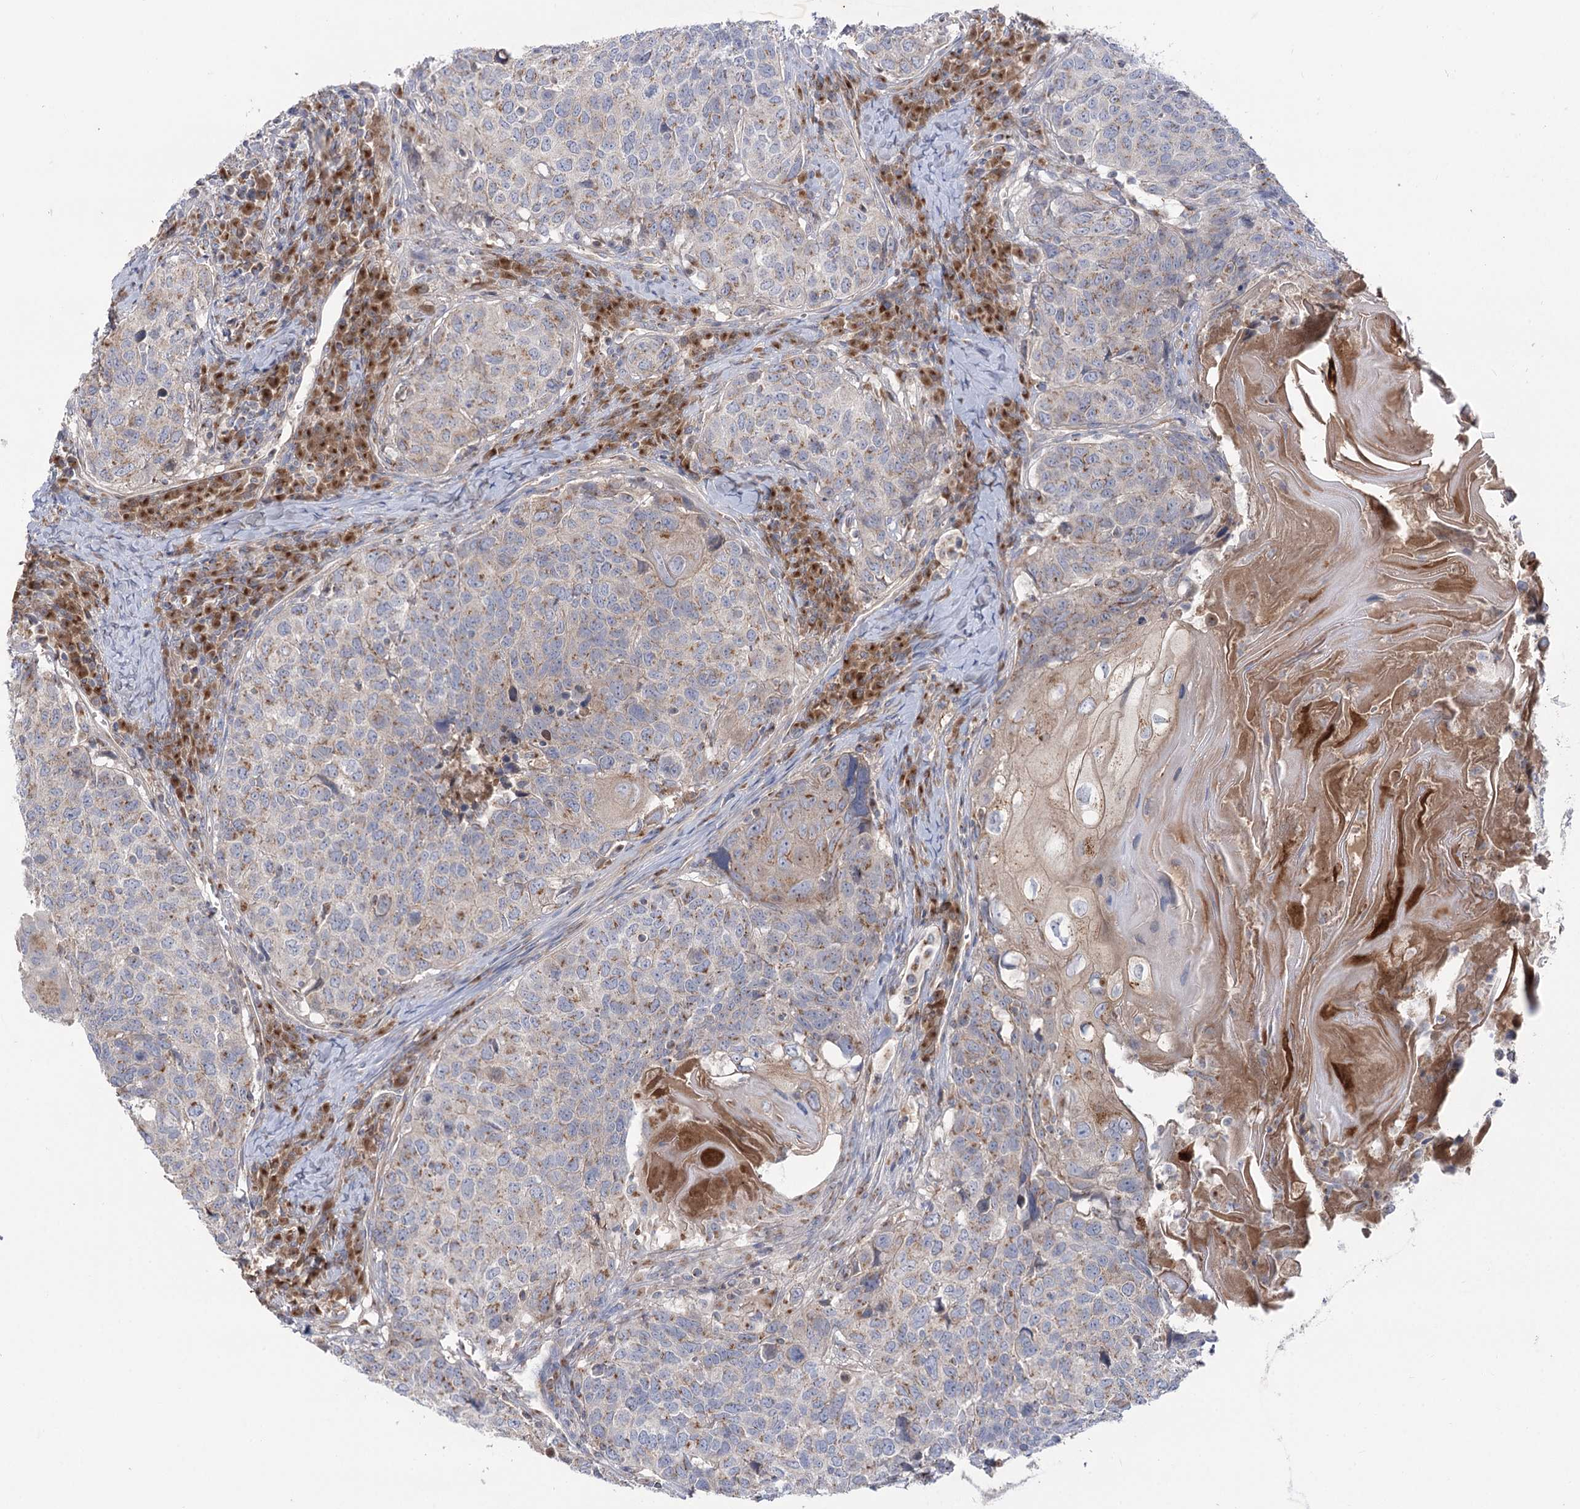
{"staining": {"intensity": "weak", "quantity": "25%-75%", "location": "cytoplasmic/membranous"}, "tissue": "head and neck cancer", "cell_type": "Tumor cells", "image_type": "cancer", "snomed": [{"axis": "morphology", "description": "Squamous cell carcinoma, NOS"}, {"axis": "topography", "description": "Head-Neck"}], "caption": "An immunohistochemistry photomicrograph of tumor tissue is shown. Protein staining in brown labels weak cytoplasmic/membranous positivity in squamous cell carcinoma (head and neck) within tumor cells. The protein of interest is shown in brown color, while the nuclei are stained blue.", "gene": "GBF1", "patient": {"sex": "male", "age": 66}}